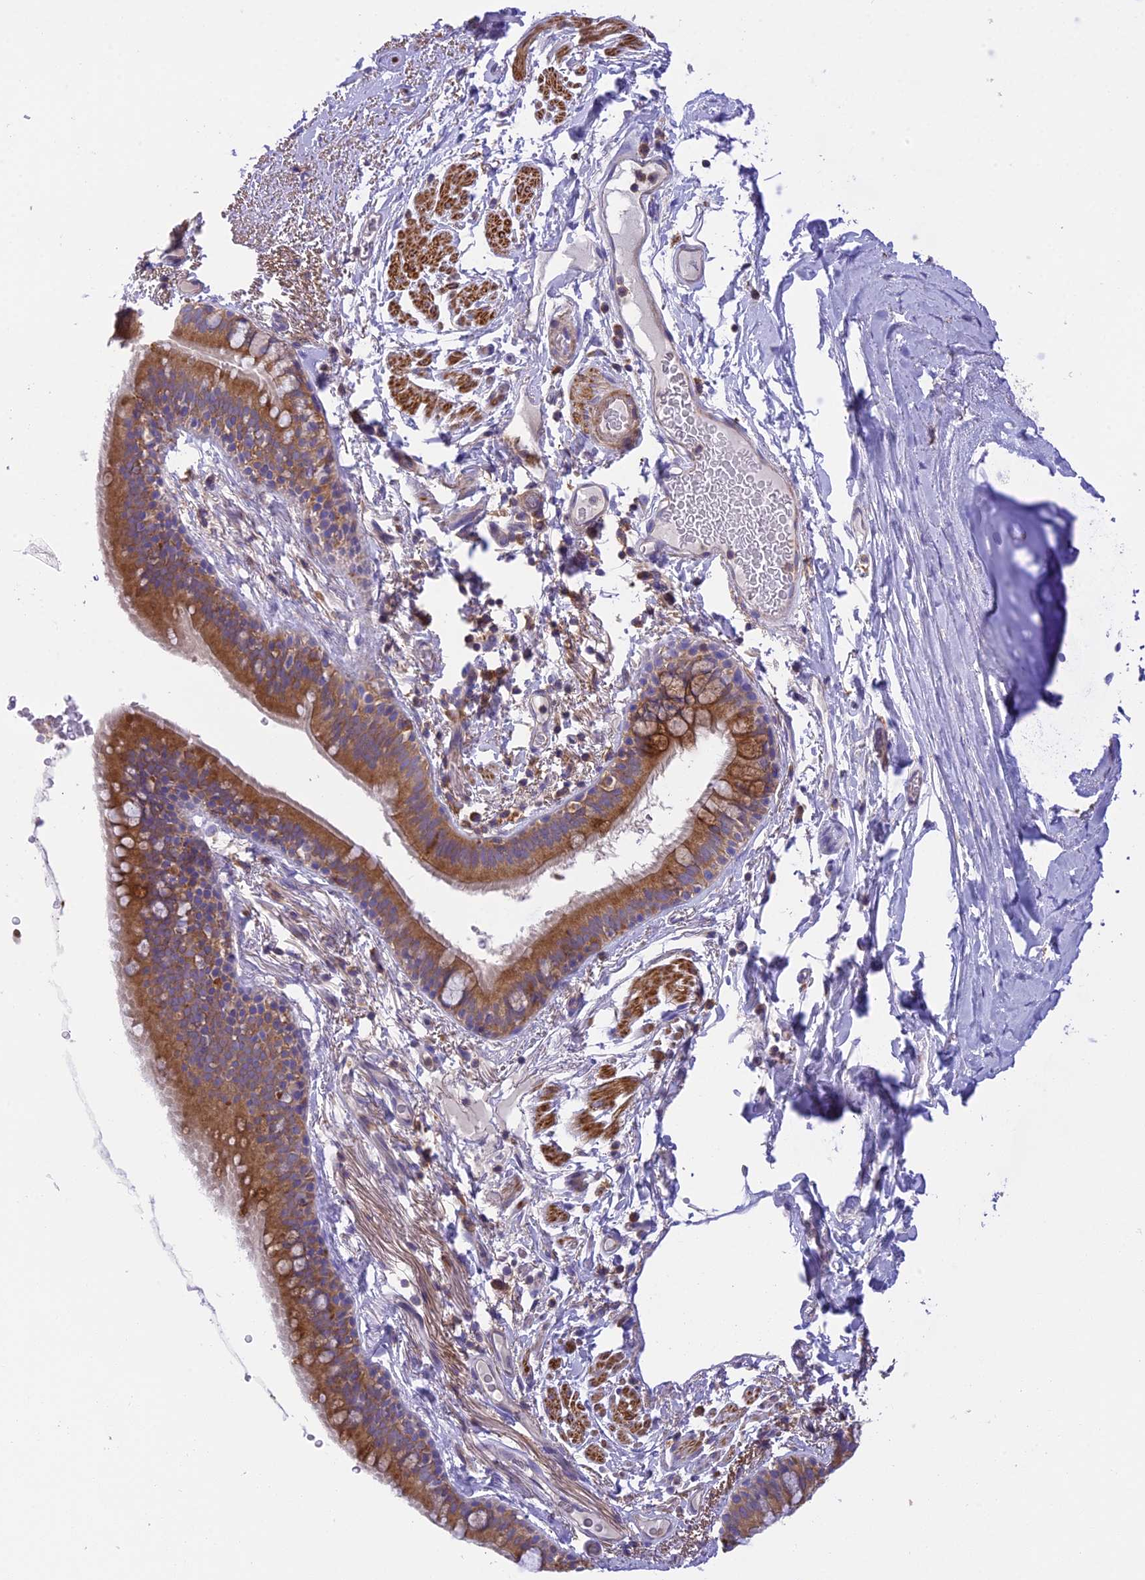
{"staining": {"intensity": "moderate", "quantity": ">75%", "location": "cytoplasmic/membranous"}, "tissue": "bronchus", "cell_type": "Respiratory epithelial cells", "image_type": "normal", "snomed": [{"axis": "morphology", "description": "Normal tissue, NOS"}, {"axis": "topography", "description": "Lymph node"}, {"axis": "topography", "description": "Bronchus"}], "caption": "A histopathology image of bronchus stained for a protein demonstrates moderate cytoplasmic/membranous brown staining in respiratory epithelial cells.", "gene": "CORO7", "patient": {"sex": "male", "age": 63}}